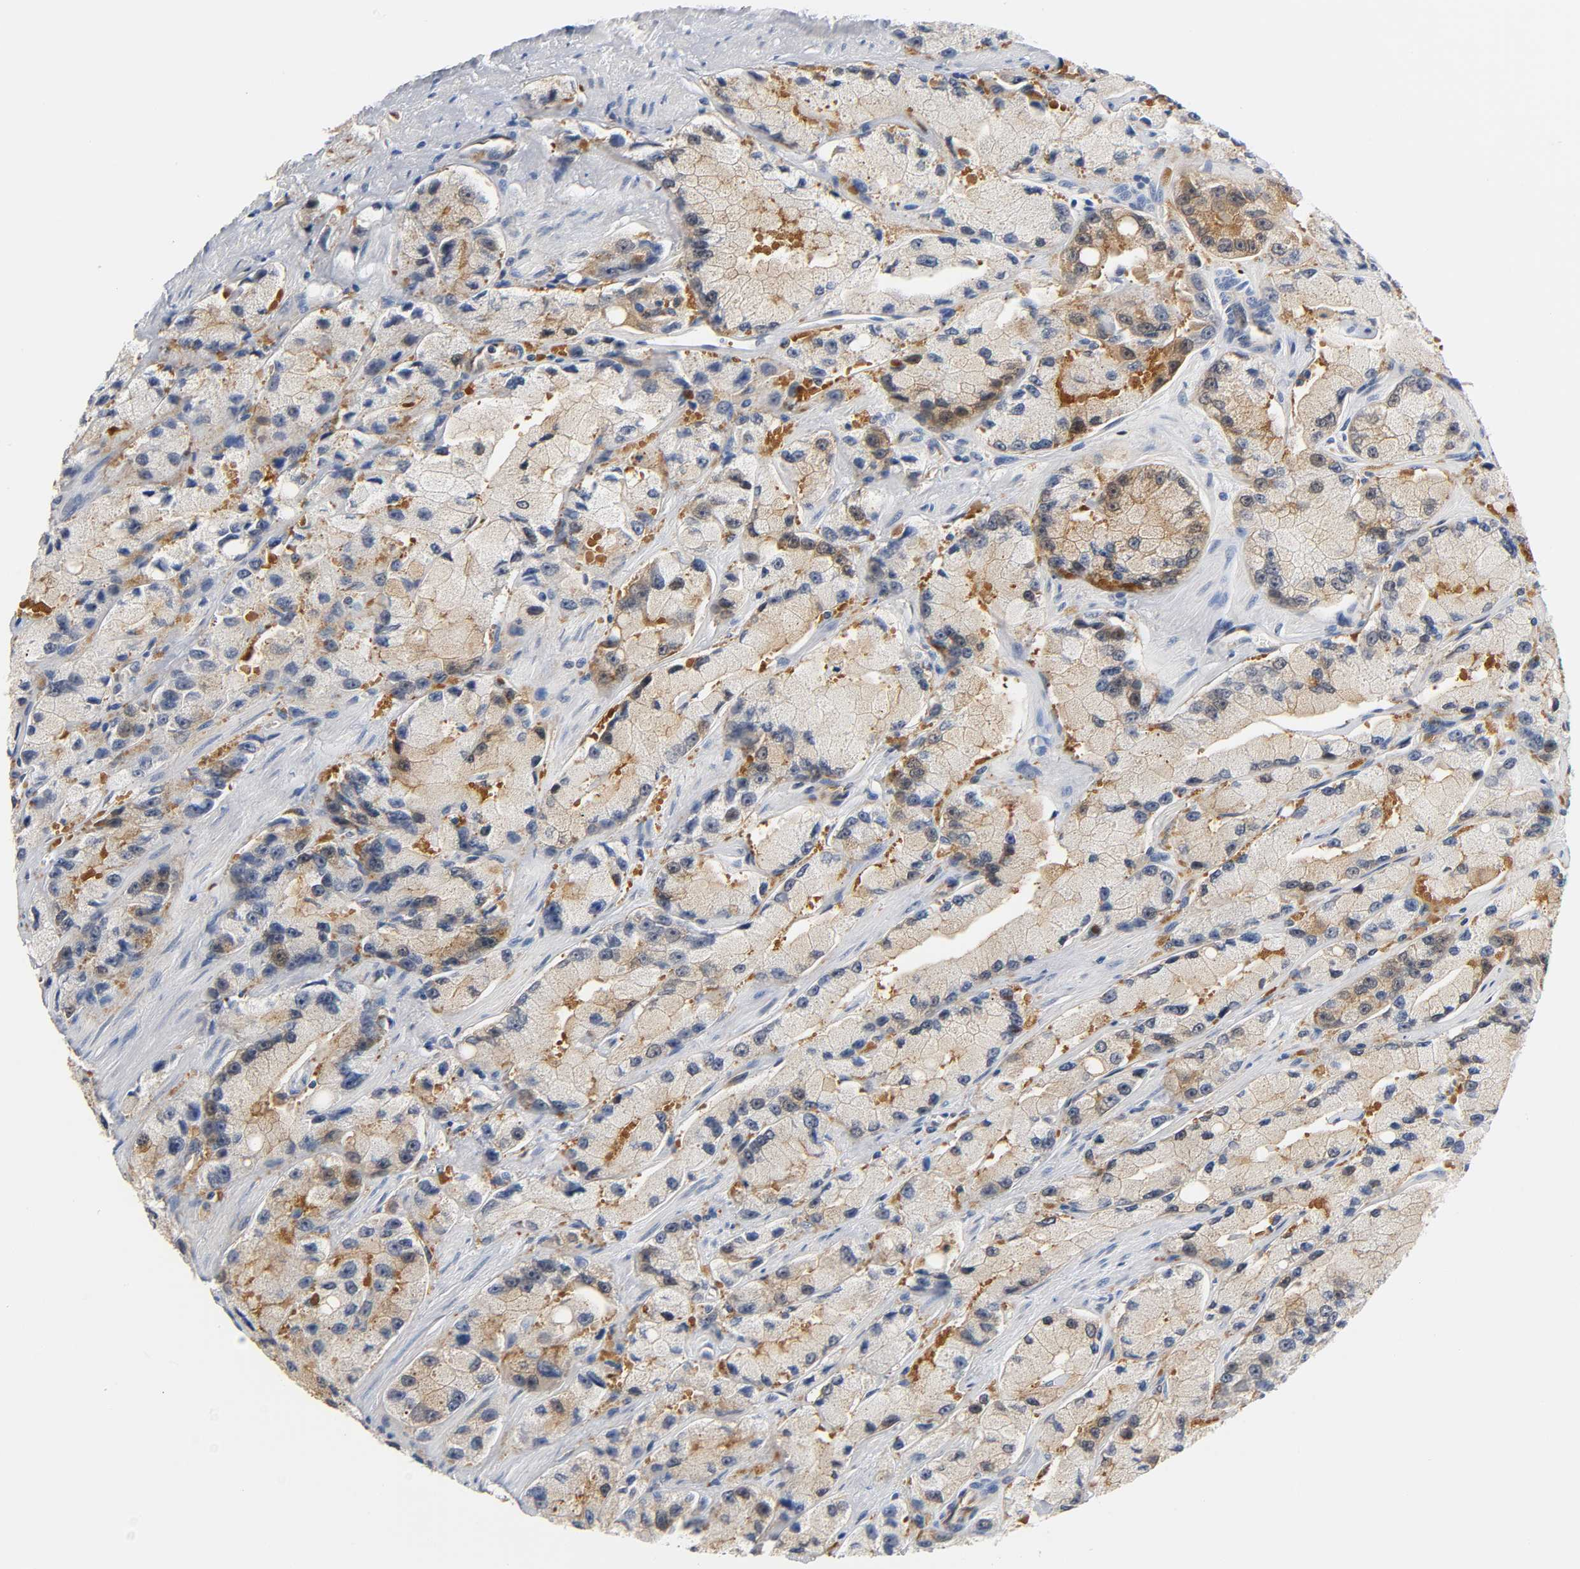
{"staining": {"intensity": "moderate", "quantity": ">75%", "location": "cytoplasmic/membranous"}, "tissue": "prostate cancer", "cell_type": "Tumor cells", "image_type": "cancer", "snomed": [{"axis": "morphology", "description": "Adenocarcinoma, High grade"}, {"axis": "topography", "description": "Prostate"}], "caption": "Protein expression by immunohistochemistry (IHC) exhibits moderate cytoplasmic/membranous staining in about >75% of tumor cells in prostate cancer (high-grade adenocarcinoma).", "gene": "FYN", "patient": {"sex": "male", "age": 58}}